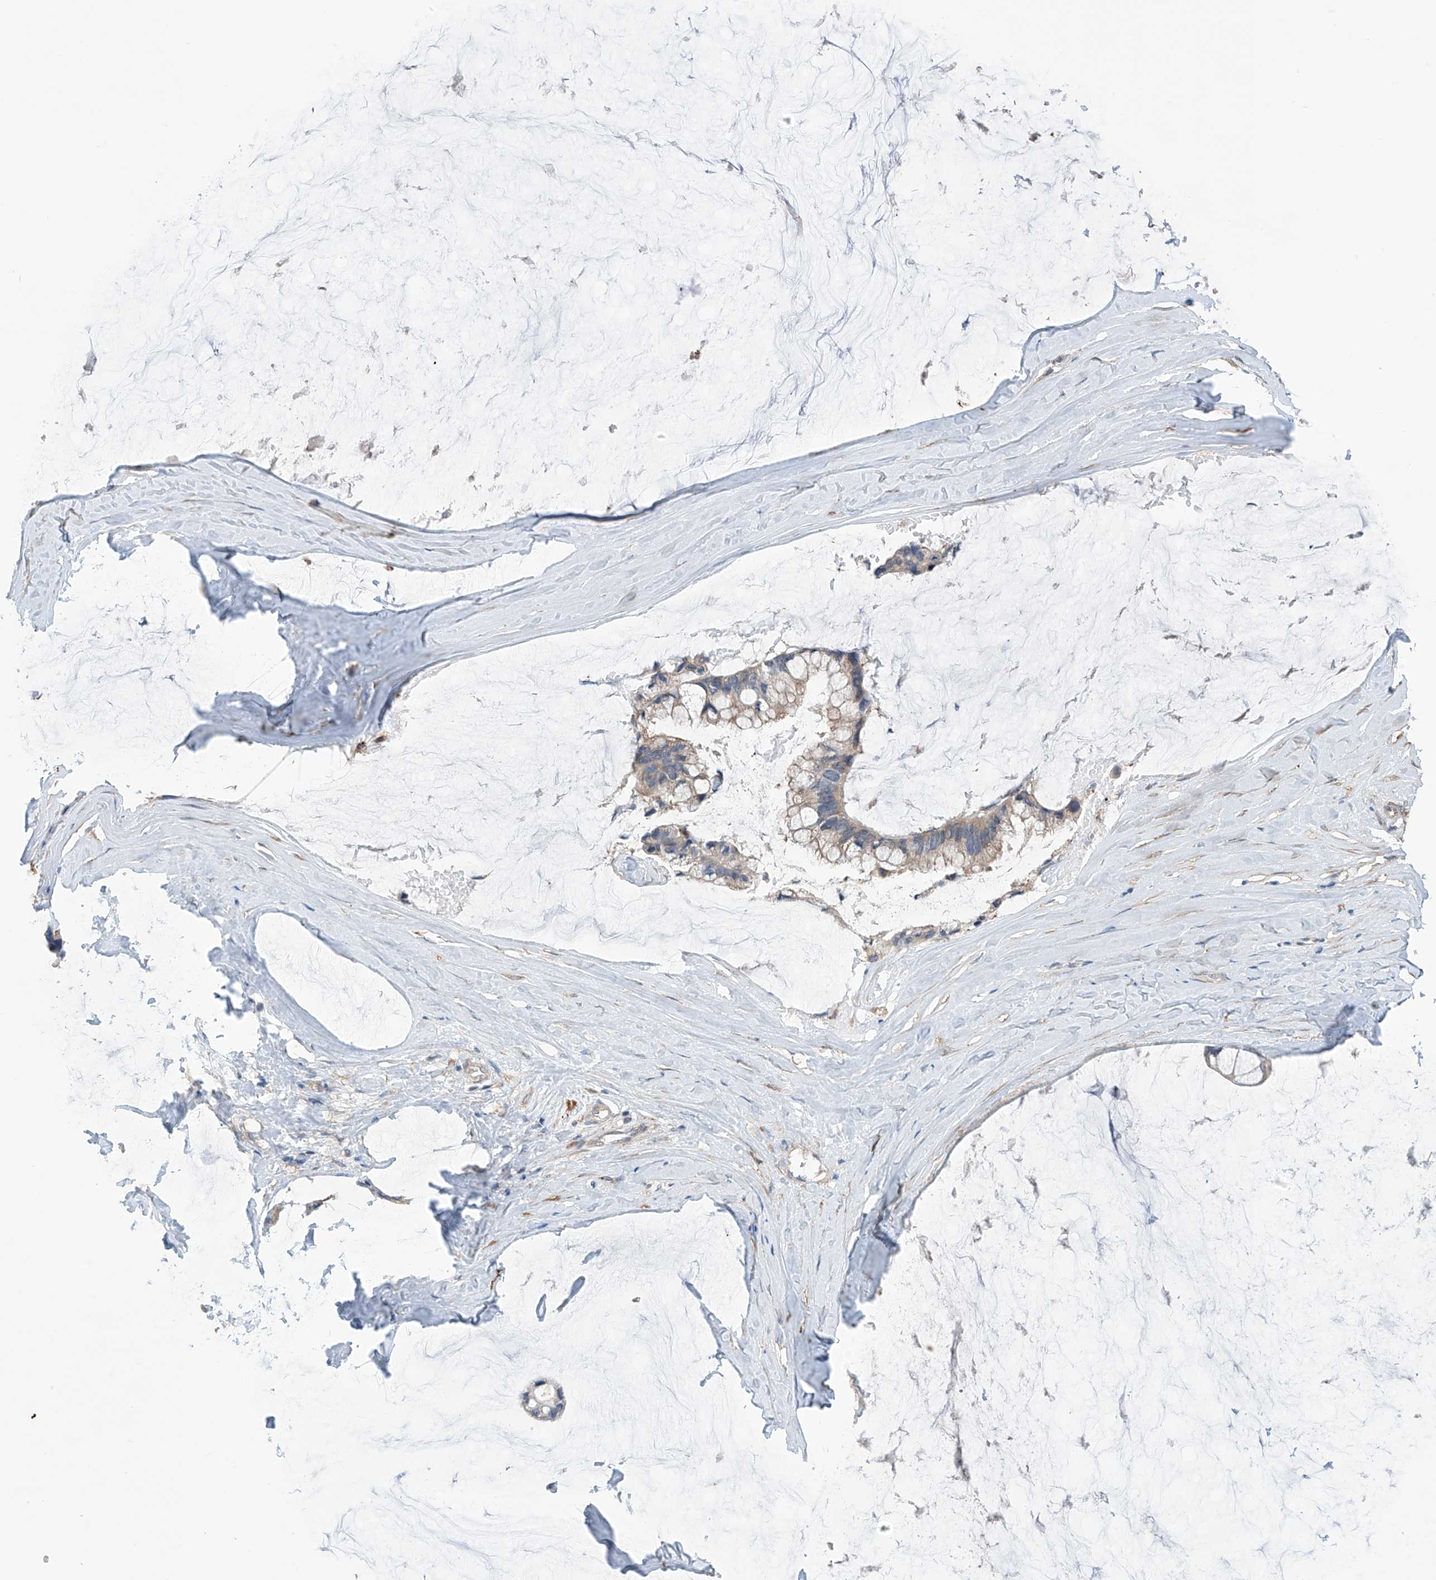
{"staining": {"intensity": "weak", "quantity": "<25%", "location": "cytoplasmic/membranous"}, "tissue": "ovarian cancer", "cell_type": "Tumor cells", "image_type": "cancer", "snomed": [{"axis": "morphology", "description": "Cystadenocarcinoma, mucinous, NOS"}, {"axis": "topography", "description": "Ovary"}], "caption": "Tumor cells are negative for brown protein staining in ovarian cancer. Nuclei are stained in blue.", "gene": "REC8", "patient": {"sex": "female", "age": 39}}